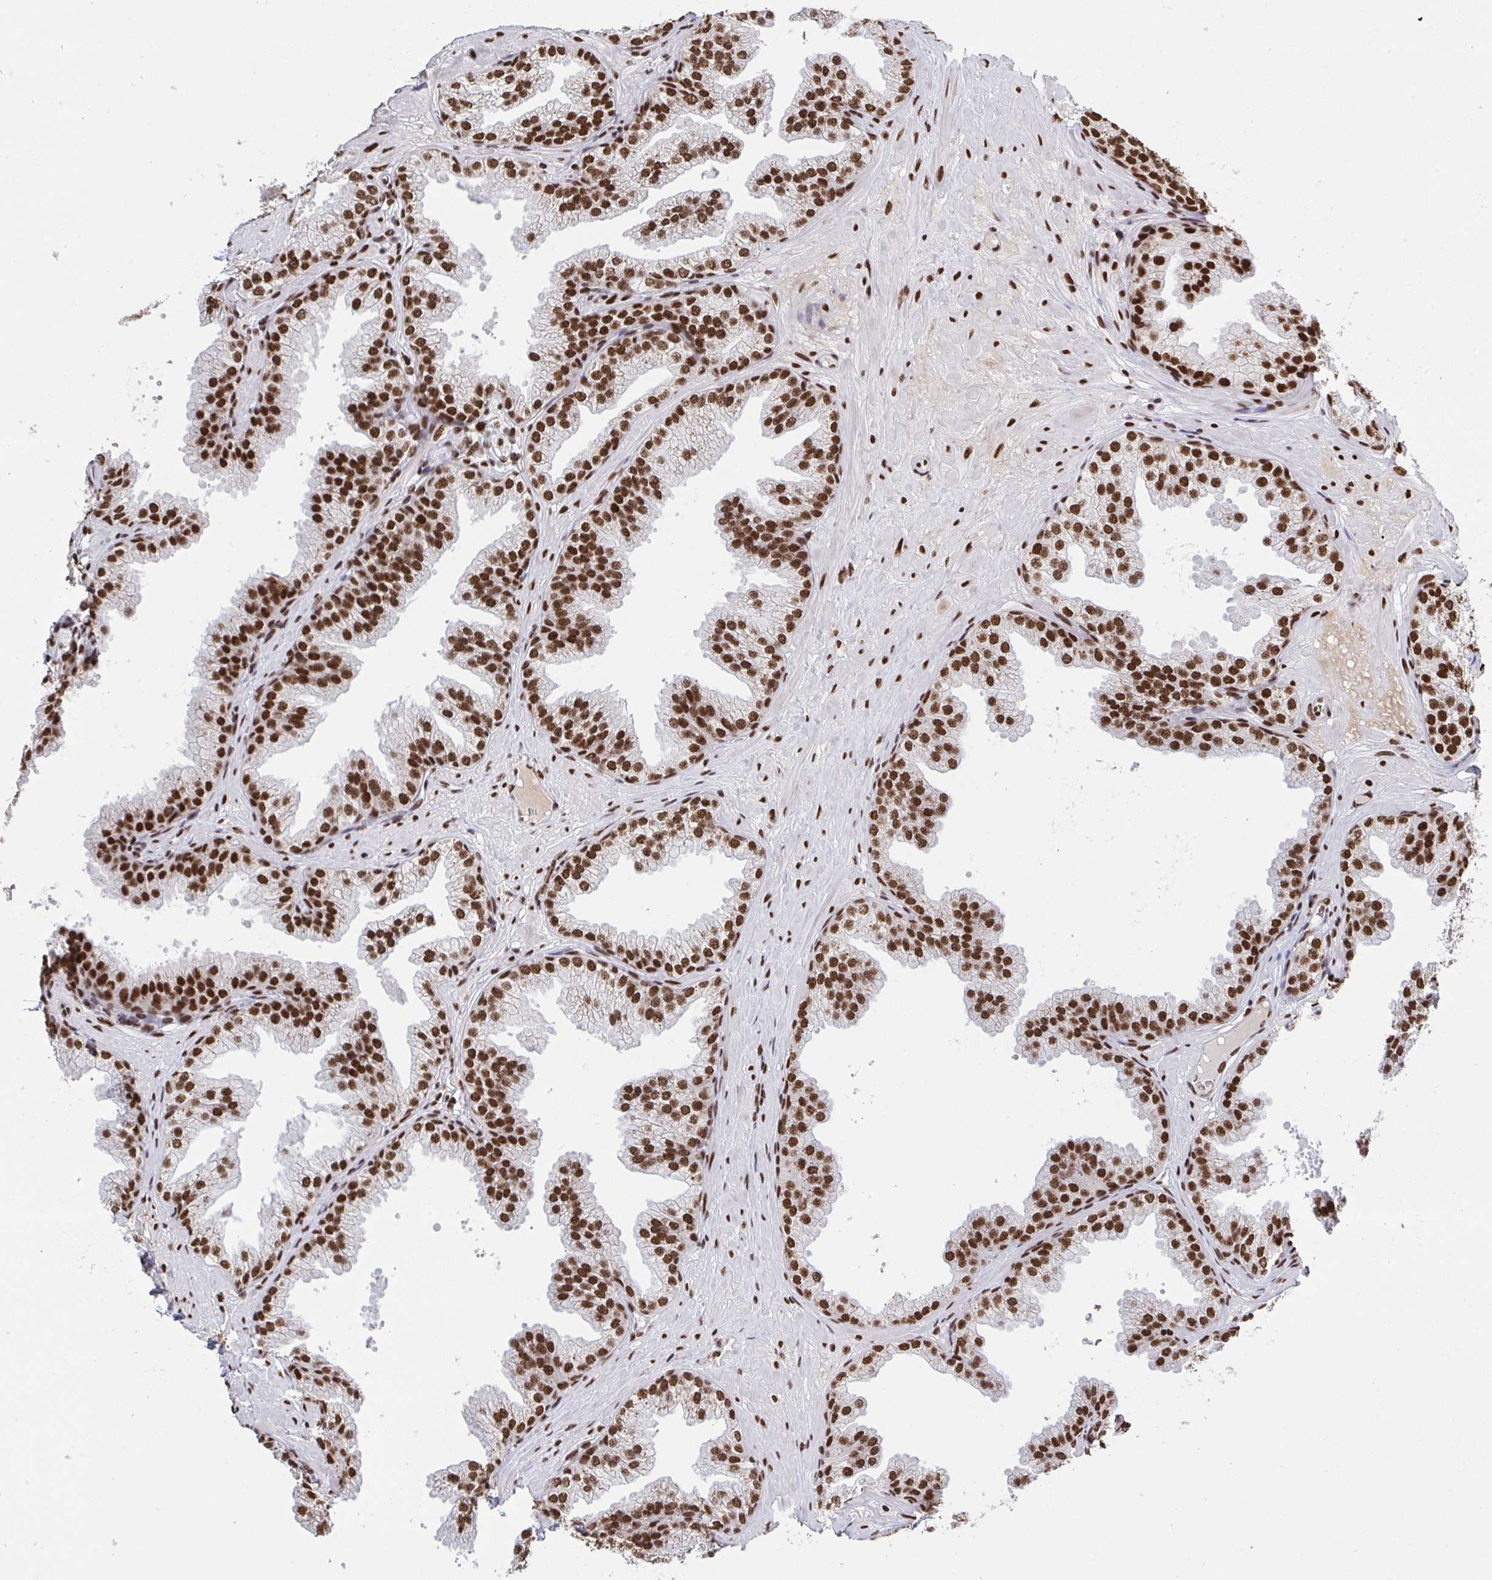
{"staining": {"intensity": "strong", "quantity": ">75%", "location": "nuclear"}, "tissue": "prostate", "cell_type": "Glandular cells", "image_type": "normal", "snomed": [{"axis": "morphology", "description": "Normal tissue, NOS"}, {"axis": "topography", "description": "Prostate"}], "caption": "Immunohistochemical staining of unremarkable human prostate exhibits high levels of strong nuclear expression in about >75% of glandular cells.", "gene": "ENSG00000268083", "patient": {"sex": "male", "age": 37}}